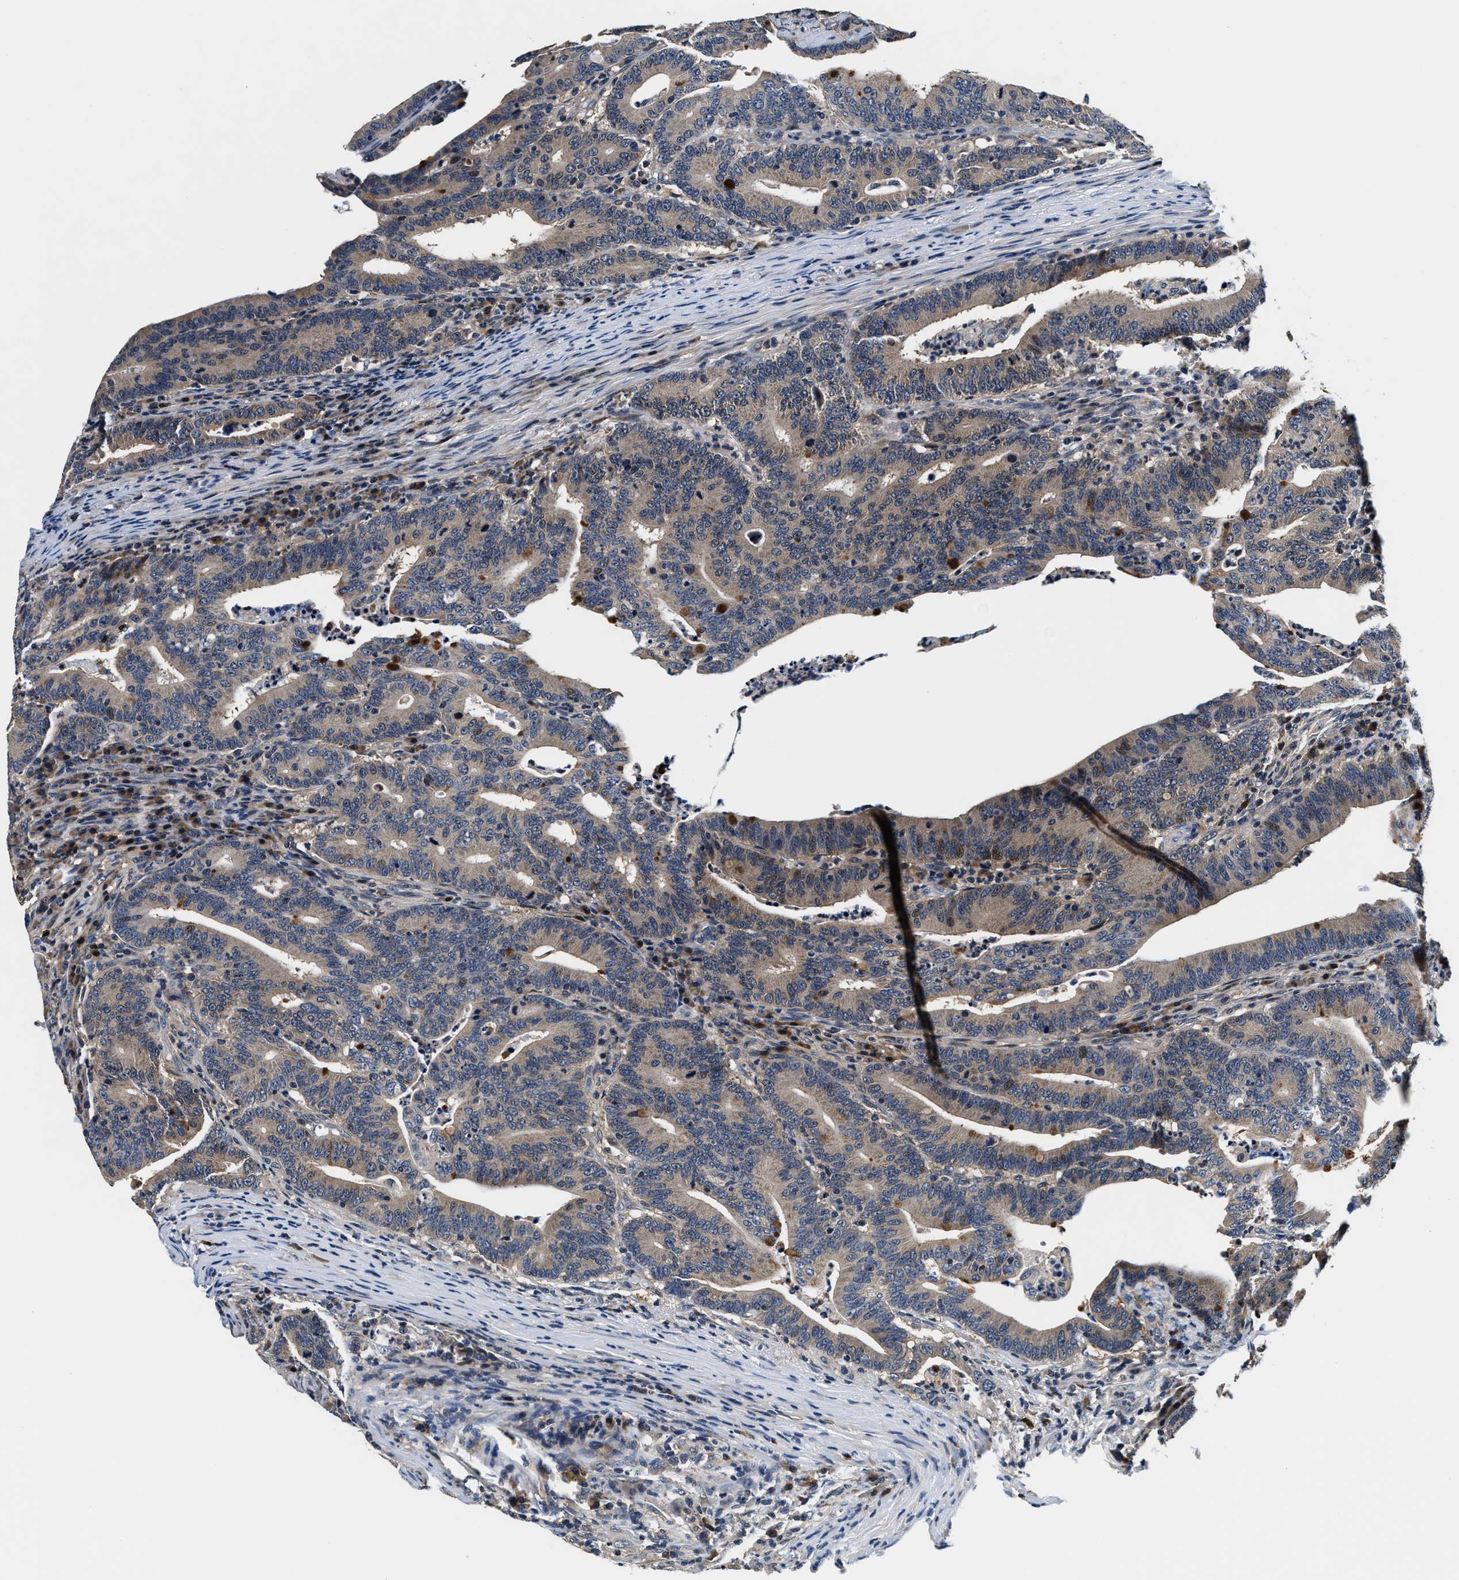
{"staining": {"intensity": "strong", "quantity": "25%-75%", "location": "cytoplasmic/membranous"}, "tissue": "colorectal cancer", "cell_type": "Tumor cells", "image_type": "cancer", "snomed": [{"axis": "morphology", "description": "Adenocarcinoma, NOS"}, {"axis": "topography", "description": "Colon"}], "caption": "Human colorectal cancer (adenocarcinoma) stained with a protein marker demonstrates strong staining in tumor cells.", "gene": "PHPT1", "patient": {"sex": "female", "age": 66}}